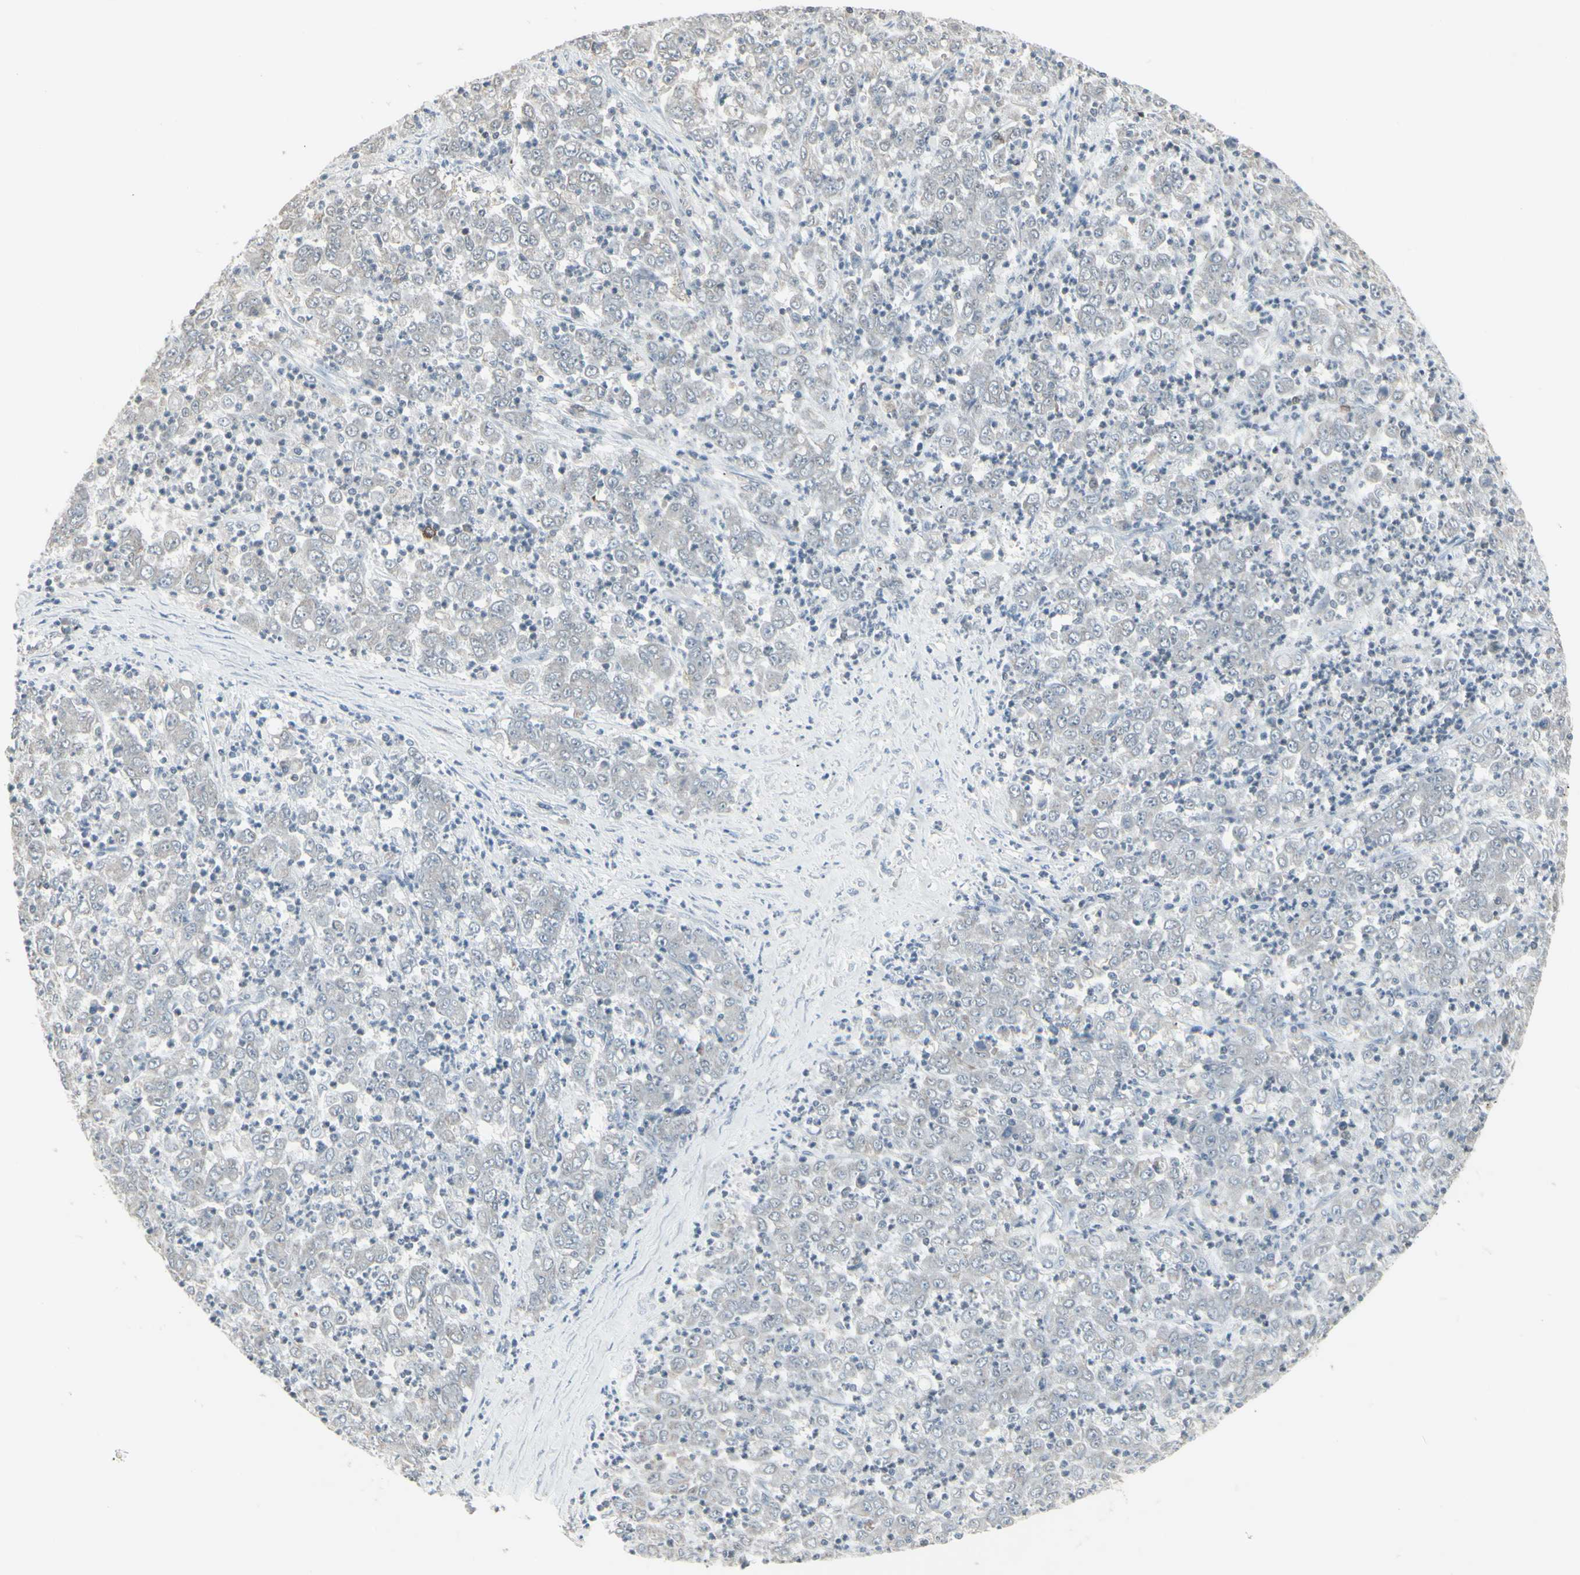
{"staining": {"intensity": "weak", "quantity": "25%-75%", "location": "cytoplasmic/membranous"}, "tissue": "stomach cancer", "cell_type": "Tumor cells", "image_type": "cancer", "snomed": [{"axis": "morphology", "description": "Adenocarcinoma, NOS"}, {"axis": "topography", "description": "Stomach, lower"}], "caption": "The histopathology image reveals staining of adenocarcinoma (stomach), revealing weak cytoplasmic/membranous protein positivity (brown color) within tumor cells.", "gene": "SAMSN1", "patient": {"sex": "female", "age": 71}}